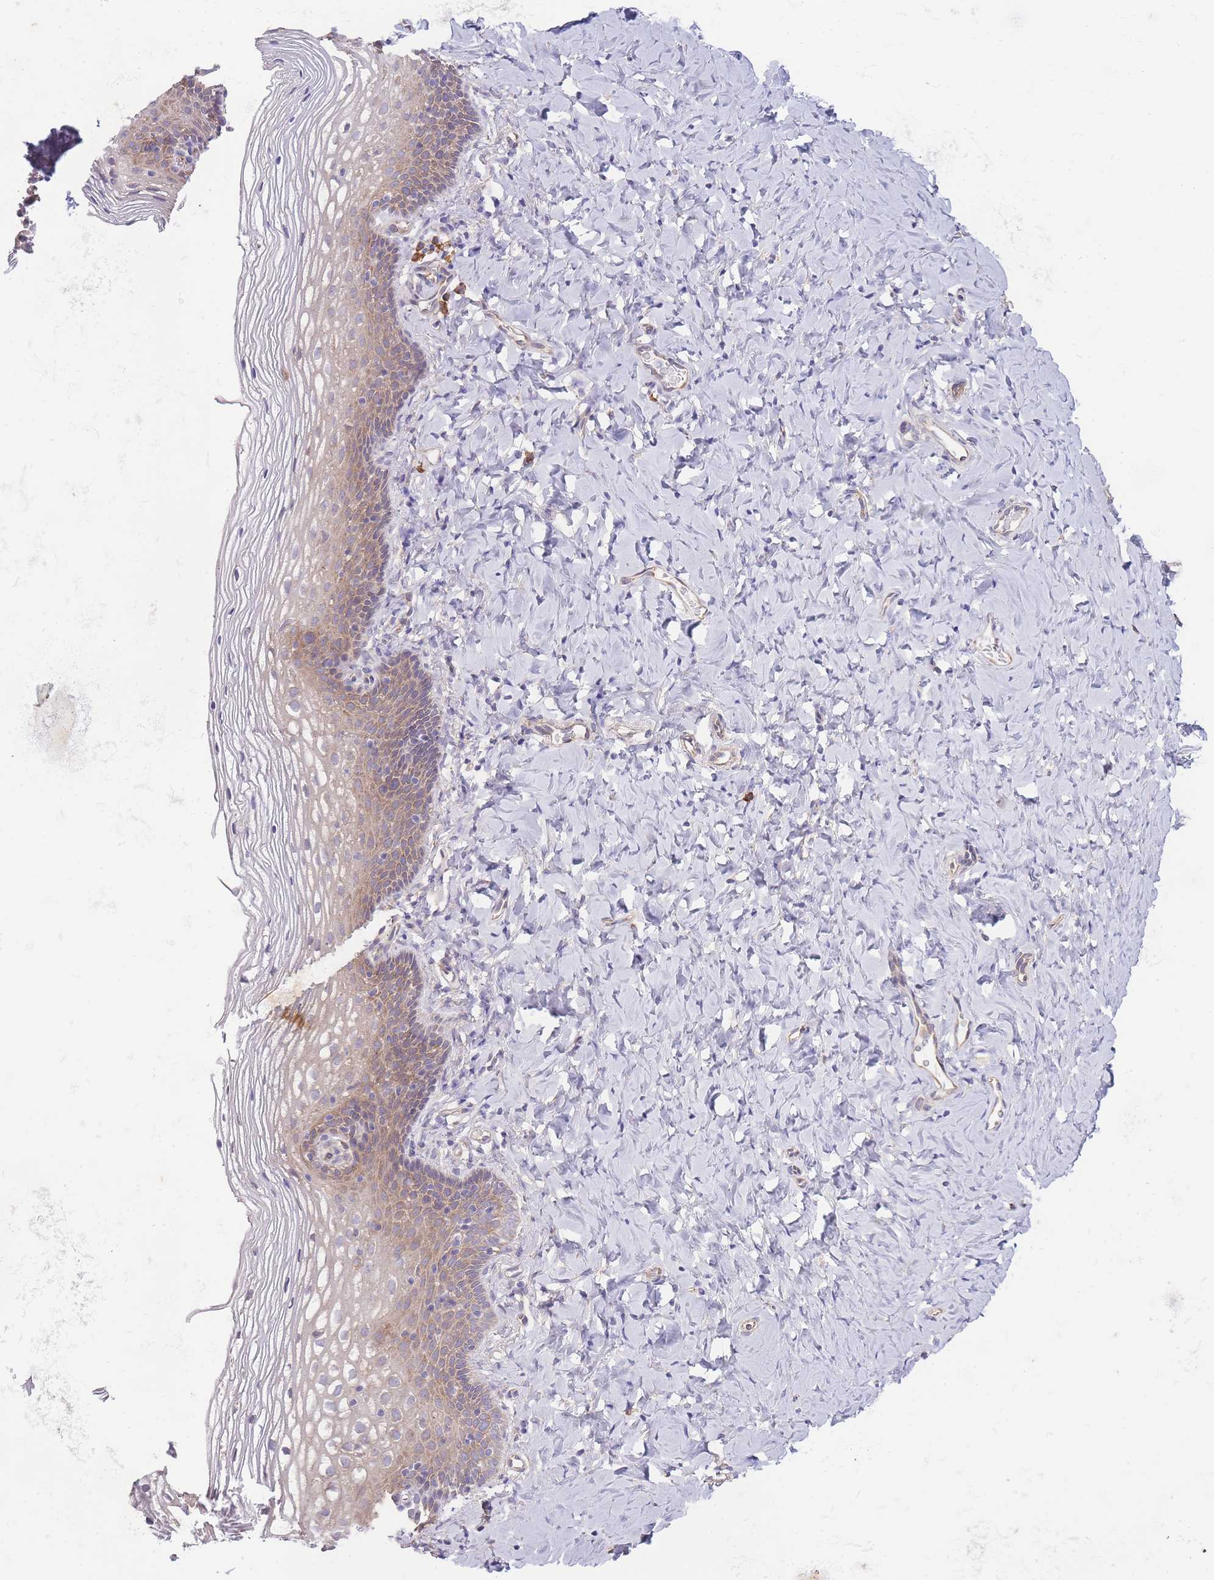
{"staining": {"intensity": "weak", "quantity": "25%-75%", "location": "cytoplasmic/membranous"}, "tissue": "vagina", "cell_type": "Squamous epithelial cells", "image_type": "normal", "snomed": [{"axis": "morphology", "description": "Normal tissue, NOS"}, {"axis": "topography", "description": "Vagina"}], "caption": "About 25%-75% of squamous epithelial cells in benign human vagina exhibit weak cytoplasmic/membranous protein positivity as visualized by brown immunohistochemical staining.", "gene": "BEX1", "patient": {"sex": "female", "age": 60}}